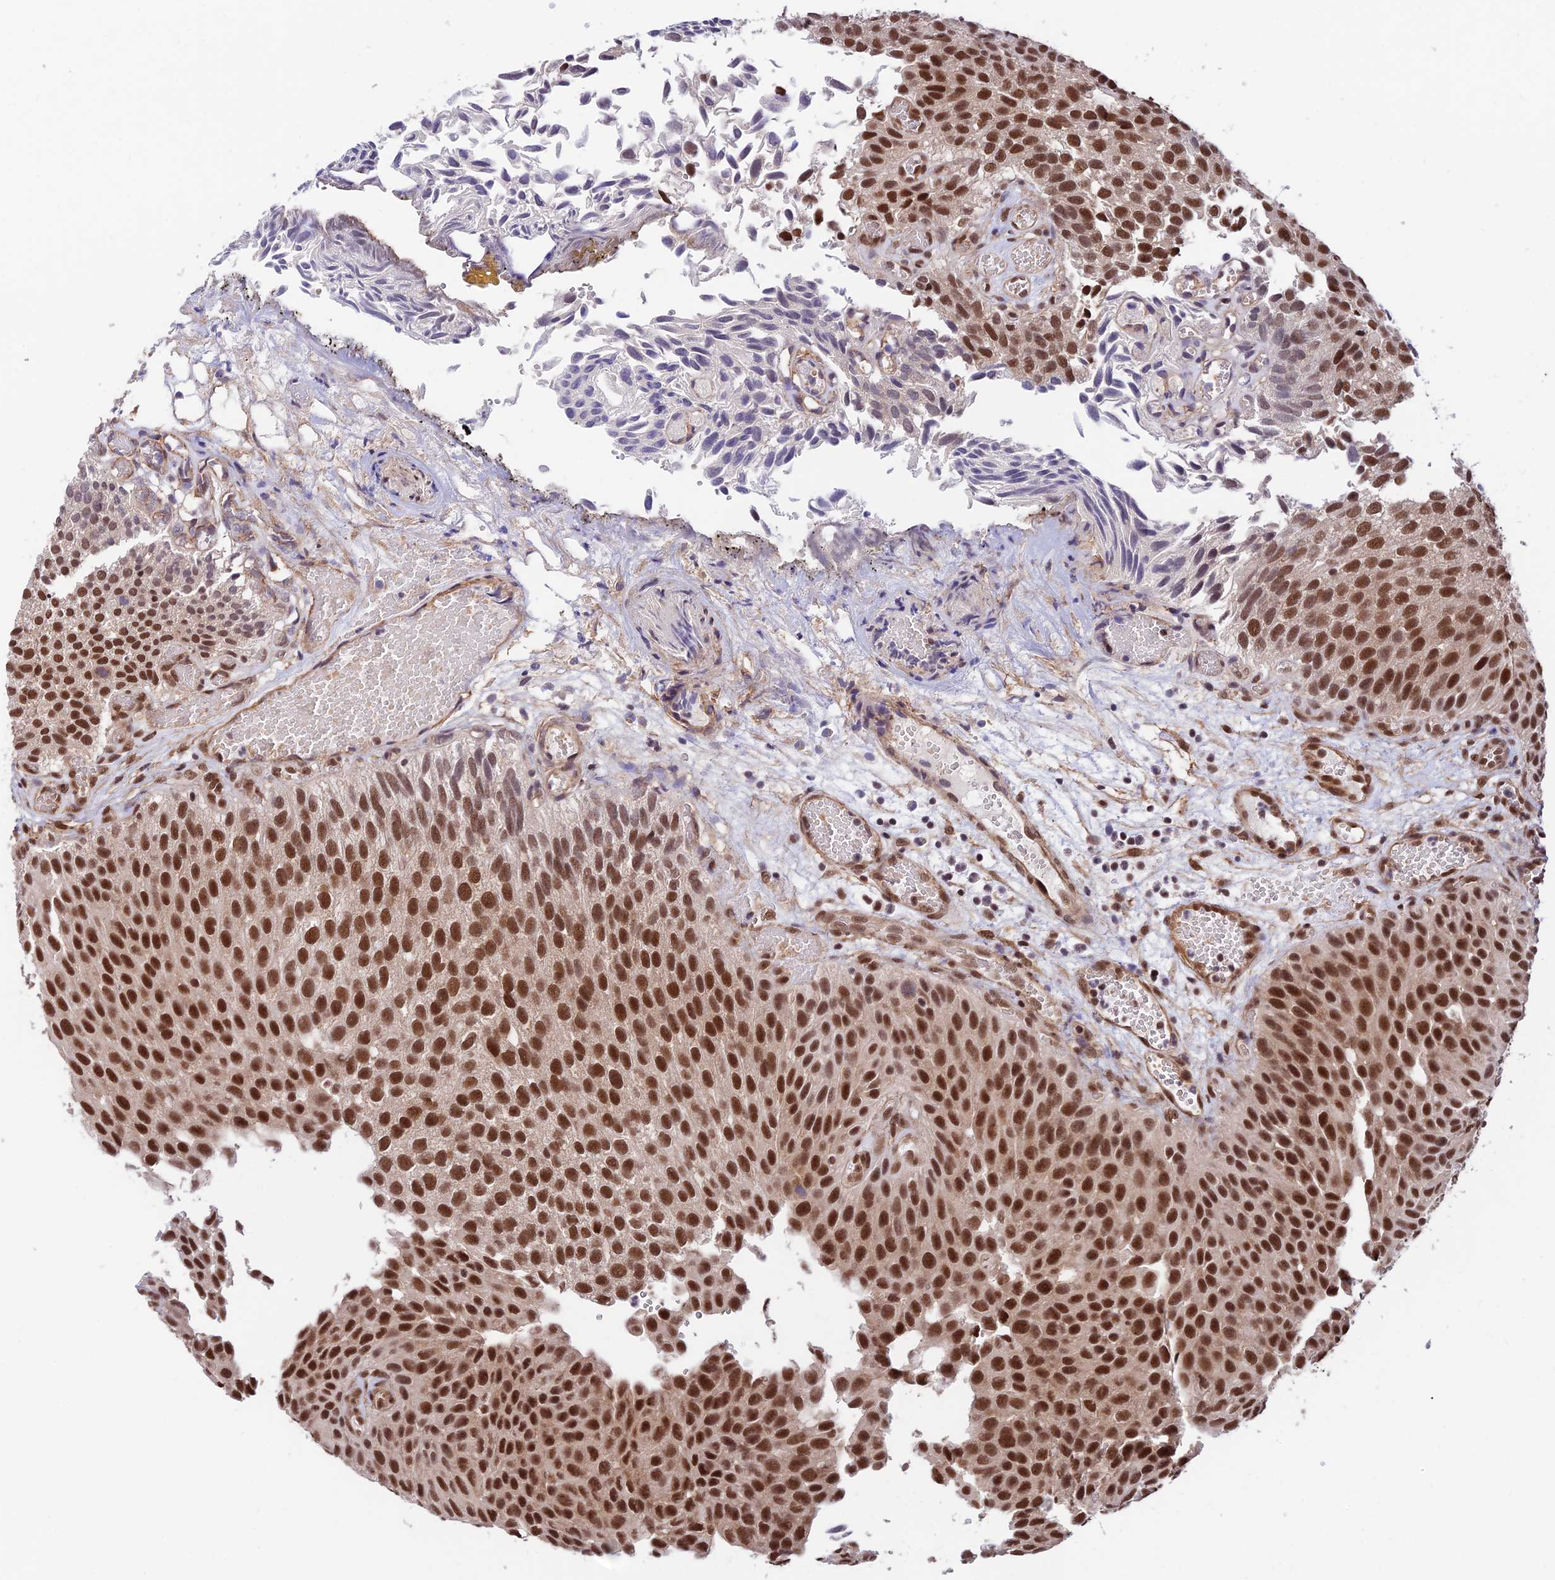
{"staining": {"intensity": "strong", "quantity": ">75%", "location": "nuclear"}, "tissue": "urothelial cancer", "cell_type": "Tumor cells", "image_type": "cancer", "snomed": [{"axis": "morphology", "description": "Urothelial carcinoma, Low grade"}, {"axis": "topography", "description": "Urinary bladder"}], "caption": "Strong nuclear staining is present in about >75% of tumor cells in urothelial cancer.", "gene": "RBM42", "patient": {"sex": "male", "age": 89}}